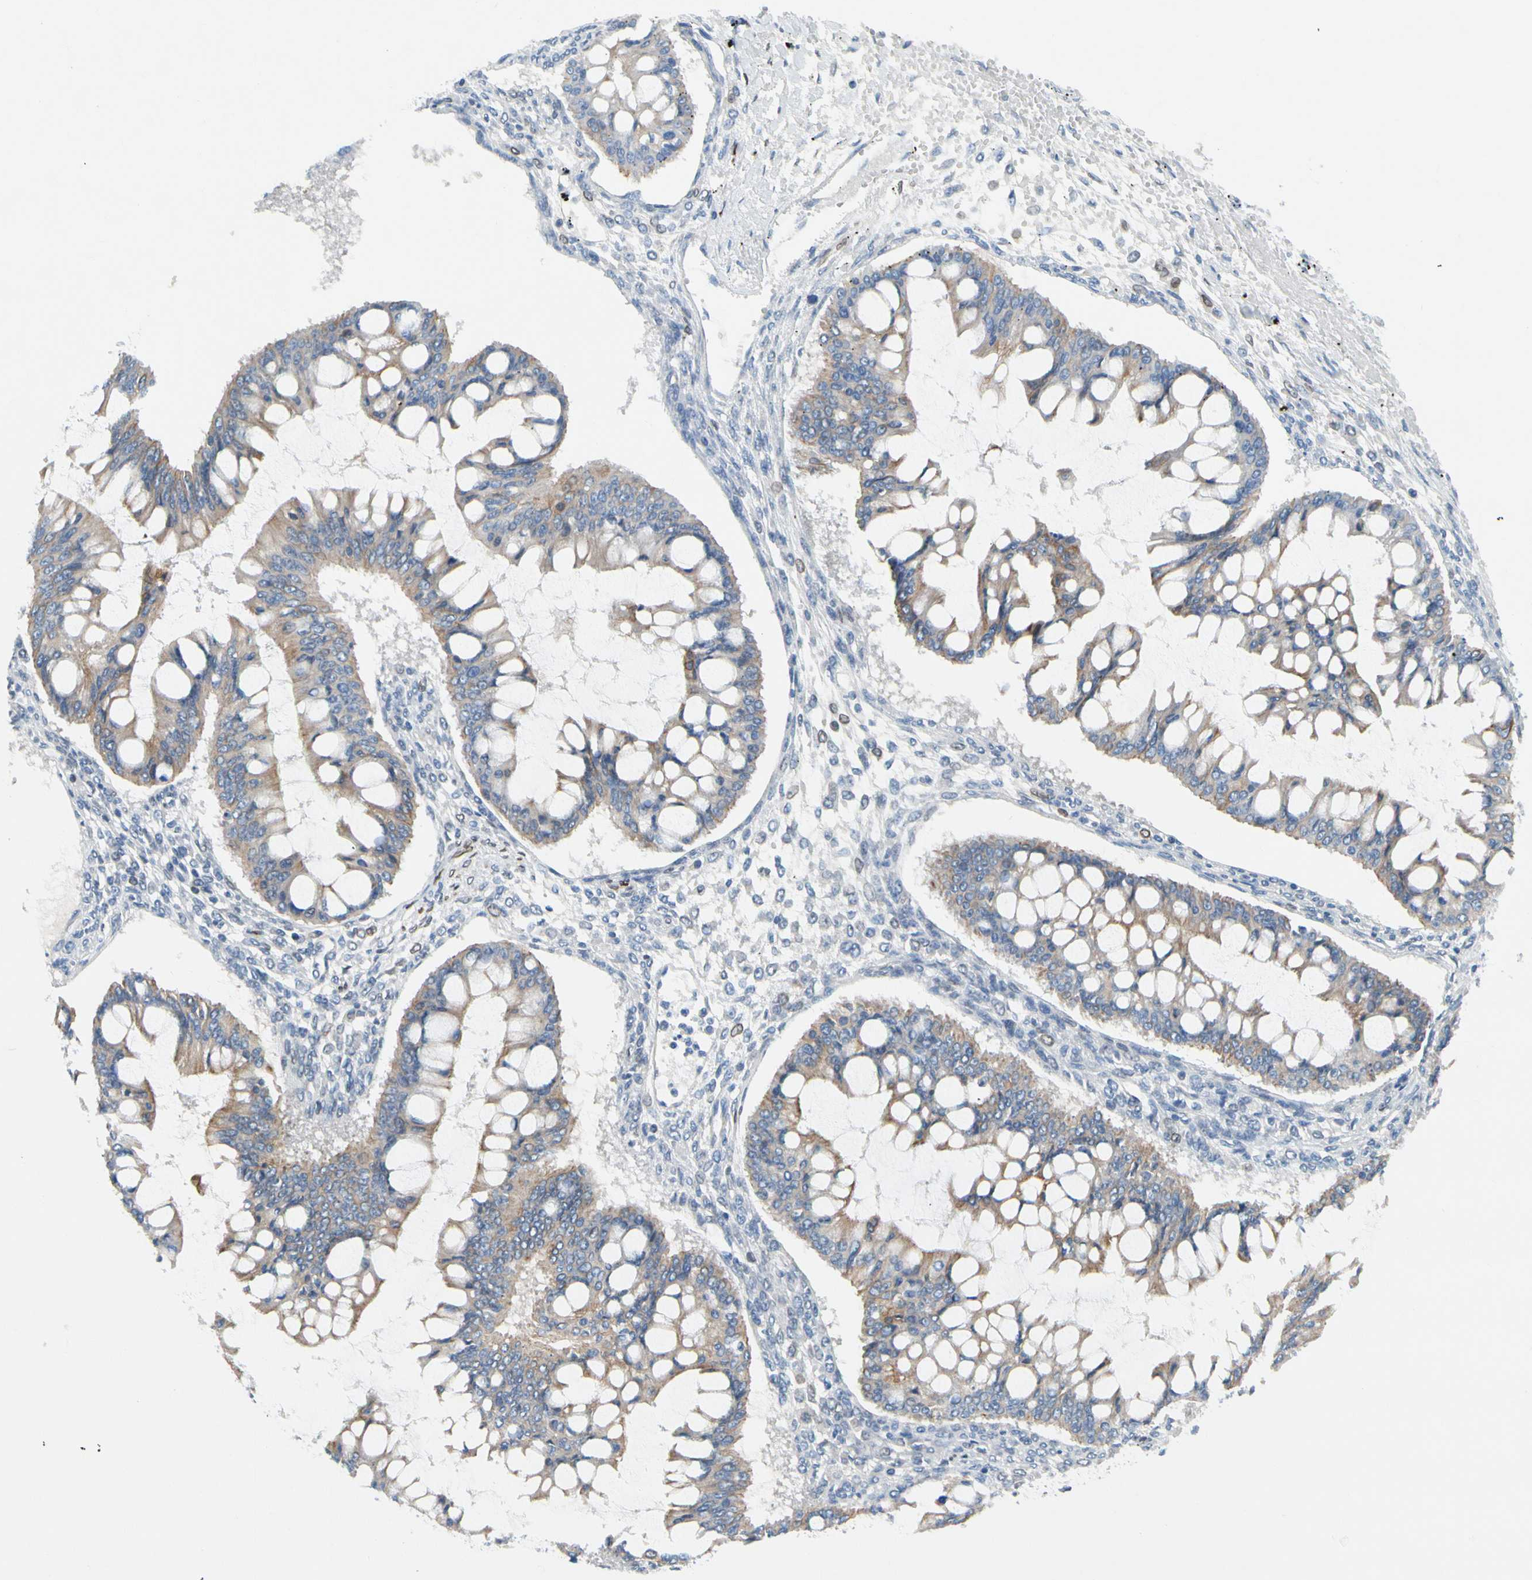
{"staining": {"intensity": "weak", "quantity": ">75%", "location": "cytoplasmic/membranous"}, "tissue": "ovarian cancer", "cell_type": "Tumor cells", "image_type": "cancer", "snomed": [{"axis": "morphology", "description": "Cystadenocarcinoma, mucinous, NOS"}, {"axis": "topography", "description": "Ovary"}], "caption": "IHC photomicrograph of ovarian cancer (mucinous cystadenocarcinoma) stained for a protein (brown), which shows low levels of weak cytoplasmic/membranous expression in about >75% of tumor cells.", "gene": "ZNF132", "patient": {"sex": "female", "age": 73}}